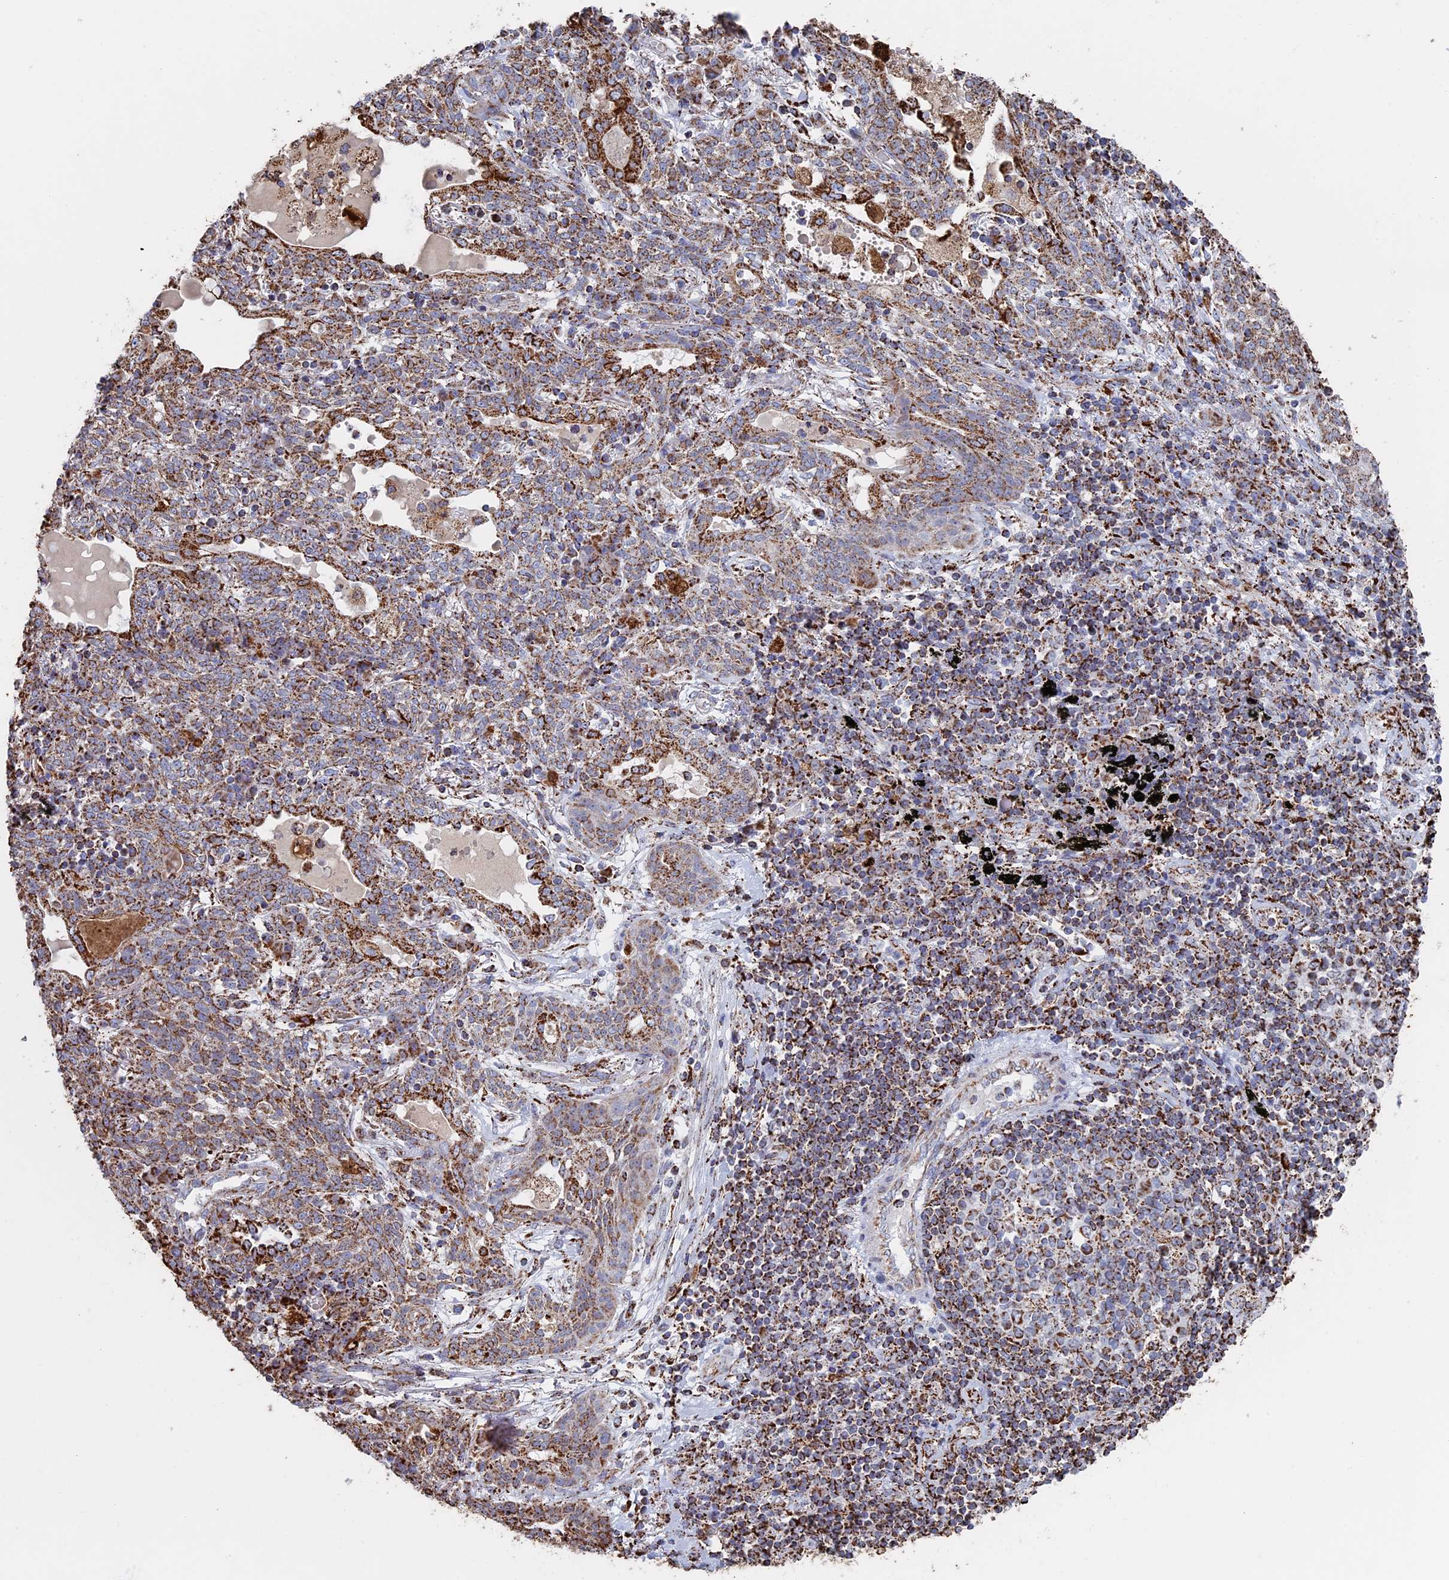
{"staining": {"intensity": "moderate", "quantity": ">75%", "location": "cytoplasmic/membranous"}, "tissue": "lung cancer", "cell_type": "Tumor cells", "image_type": "cancer", "snomed": [{"axis": "morphology", "description": "Squamous cell carcinoma, NOS"}, {"axis": "topography", "description": "Lung"}], "caption": "Lung cancer (squamous cell carcinoma) was stained to show a protein in brown. There is medium levels of moderate cytoplasmic/membranous expression in approximately >75% of tumor cells. The staining is performed using DAB brown chromogen to label protein expression. The nuclei are counter-stained blue using hematoxylin.", "gene": "SEC24D", "patient": {"sex": "female", "age": 70}}